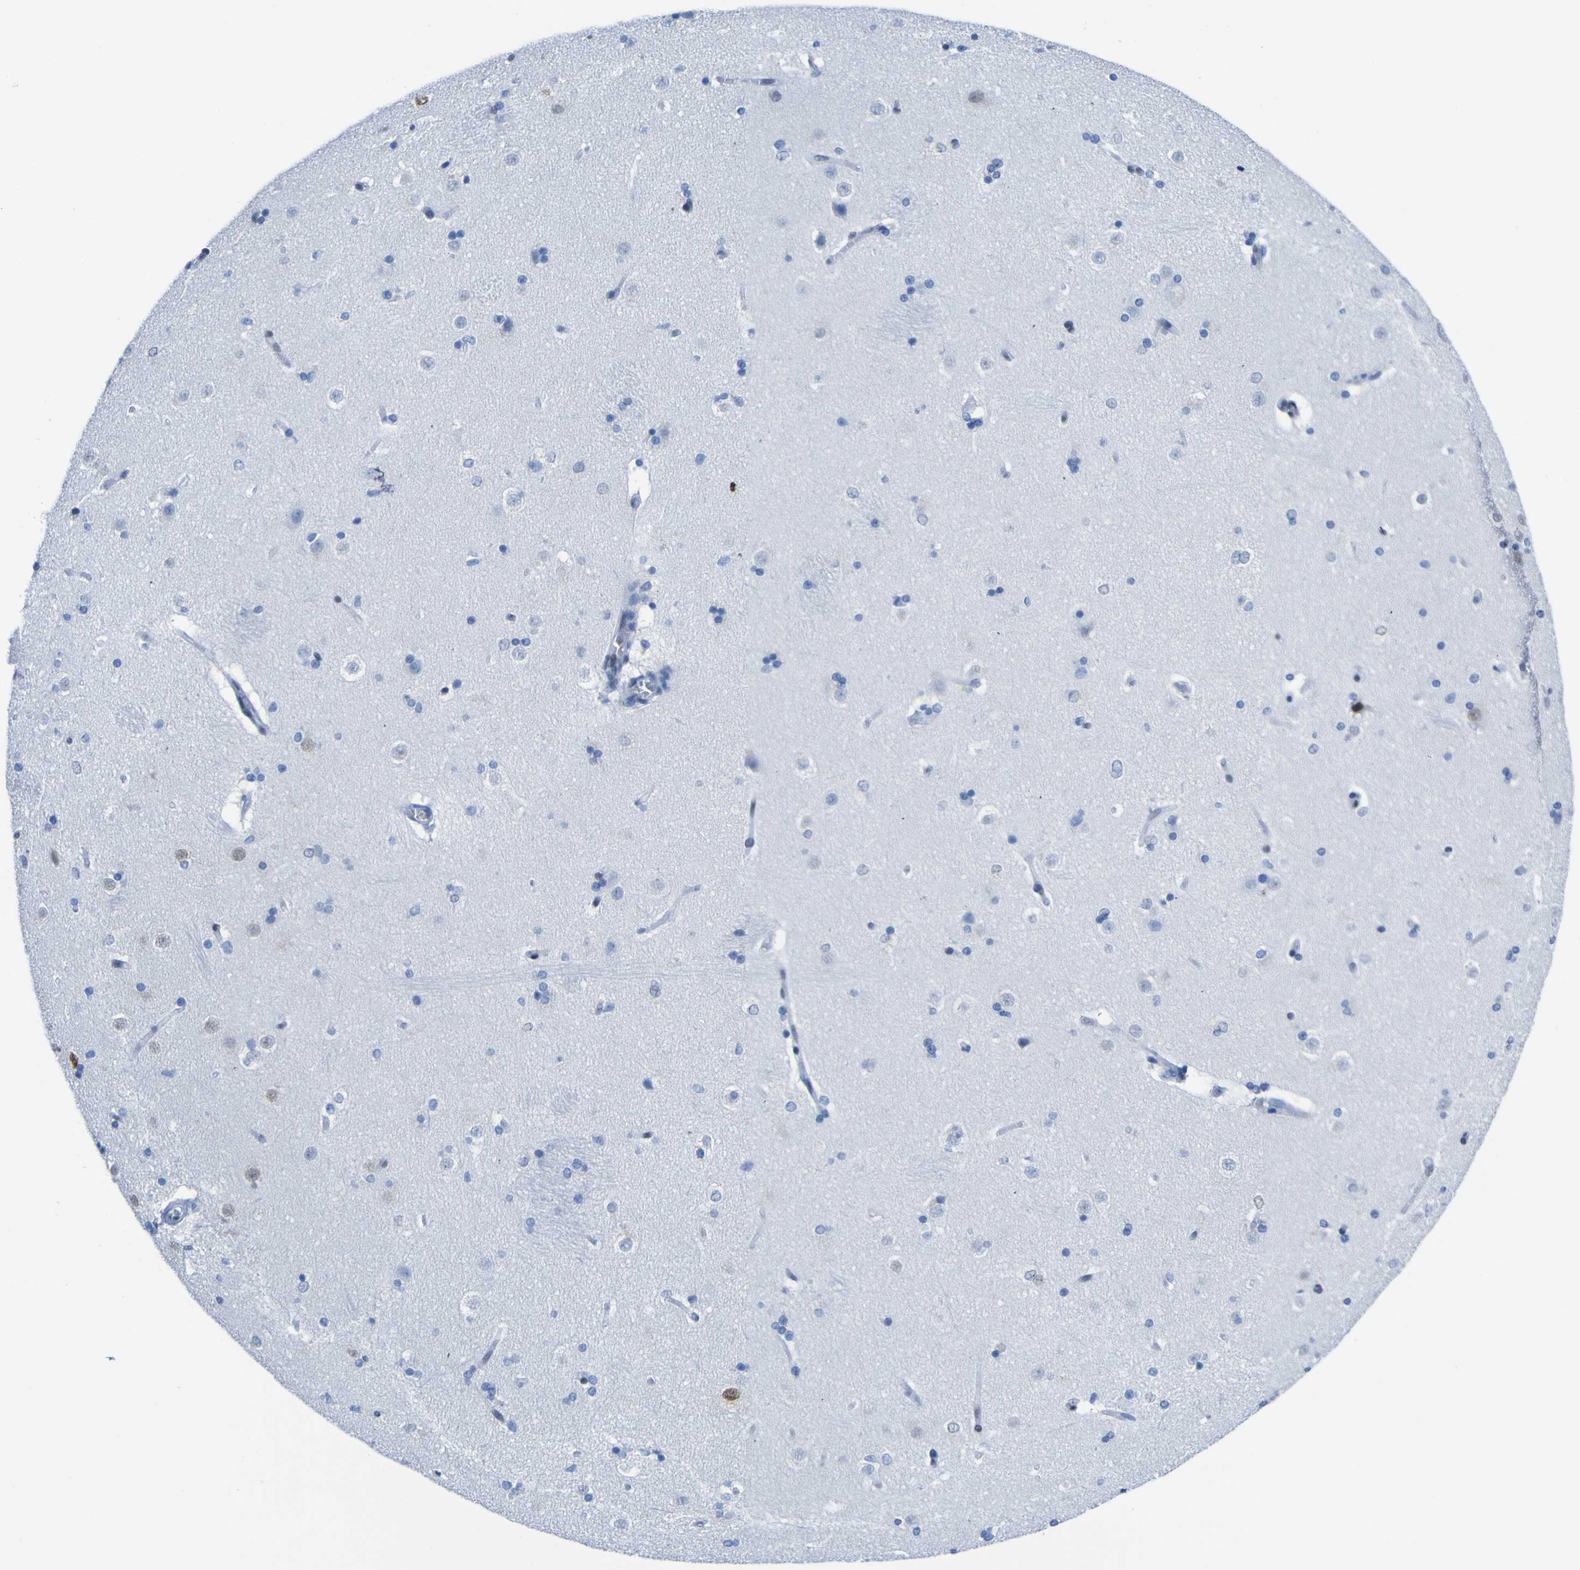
{"staining": {"intensity": "negative", "quantity": "none", "location": "none"}, "tissue": "caudate", "cell_type": "Glial cells", "image_type": "normal", "snomed": [{"axis": "morphology", "description": "Normal tissue, NOS"}, {"axis": "topography", "description": "Lateral ventricle wall"}], "caption": "Immunohistochemistry (IHC) histopathology image of unremarkable caudate: human caudate stained with DAB reveals no significant protein expression in glial cells.", "gene": "DACH1", "patient": {"sex": "female", "age": 19}}